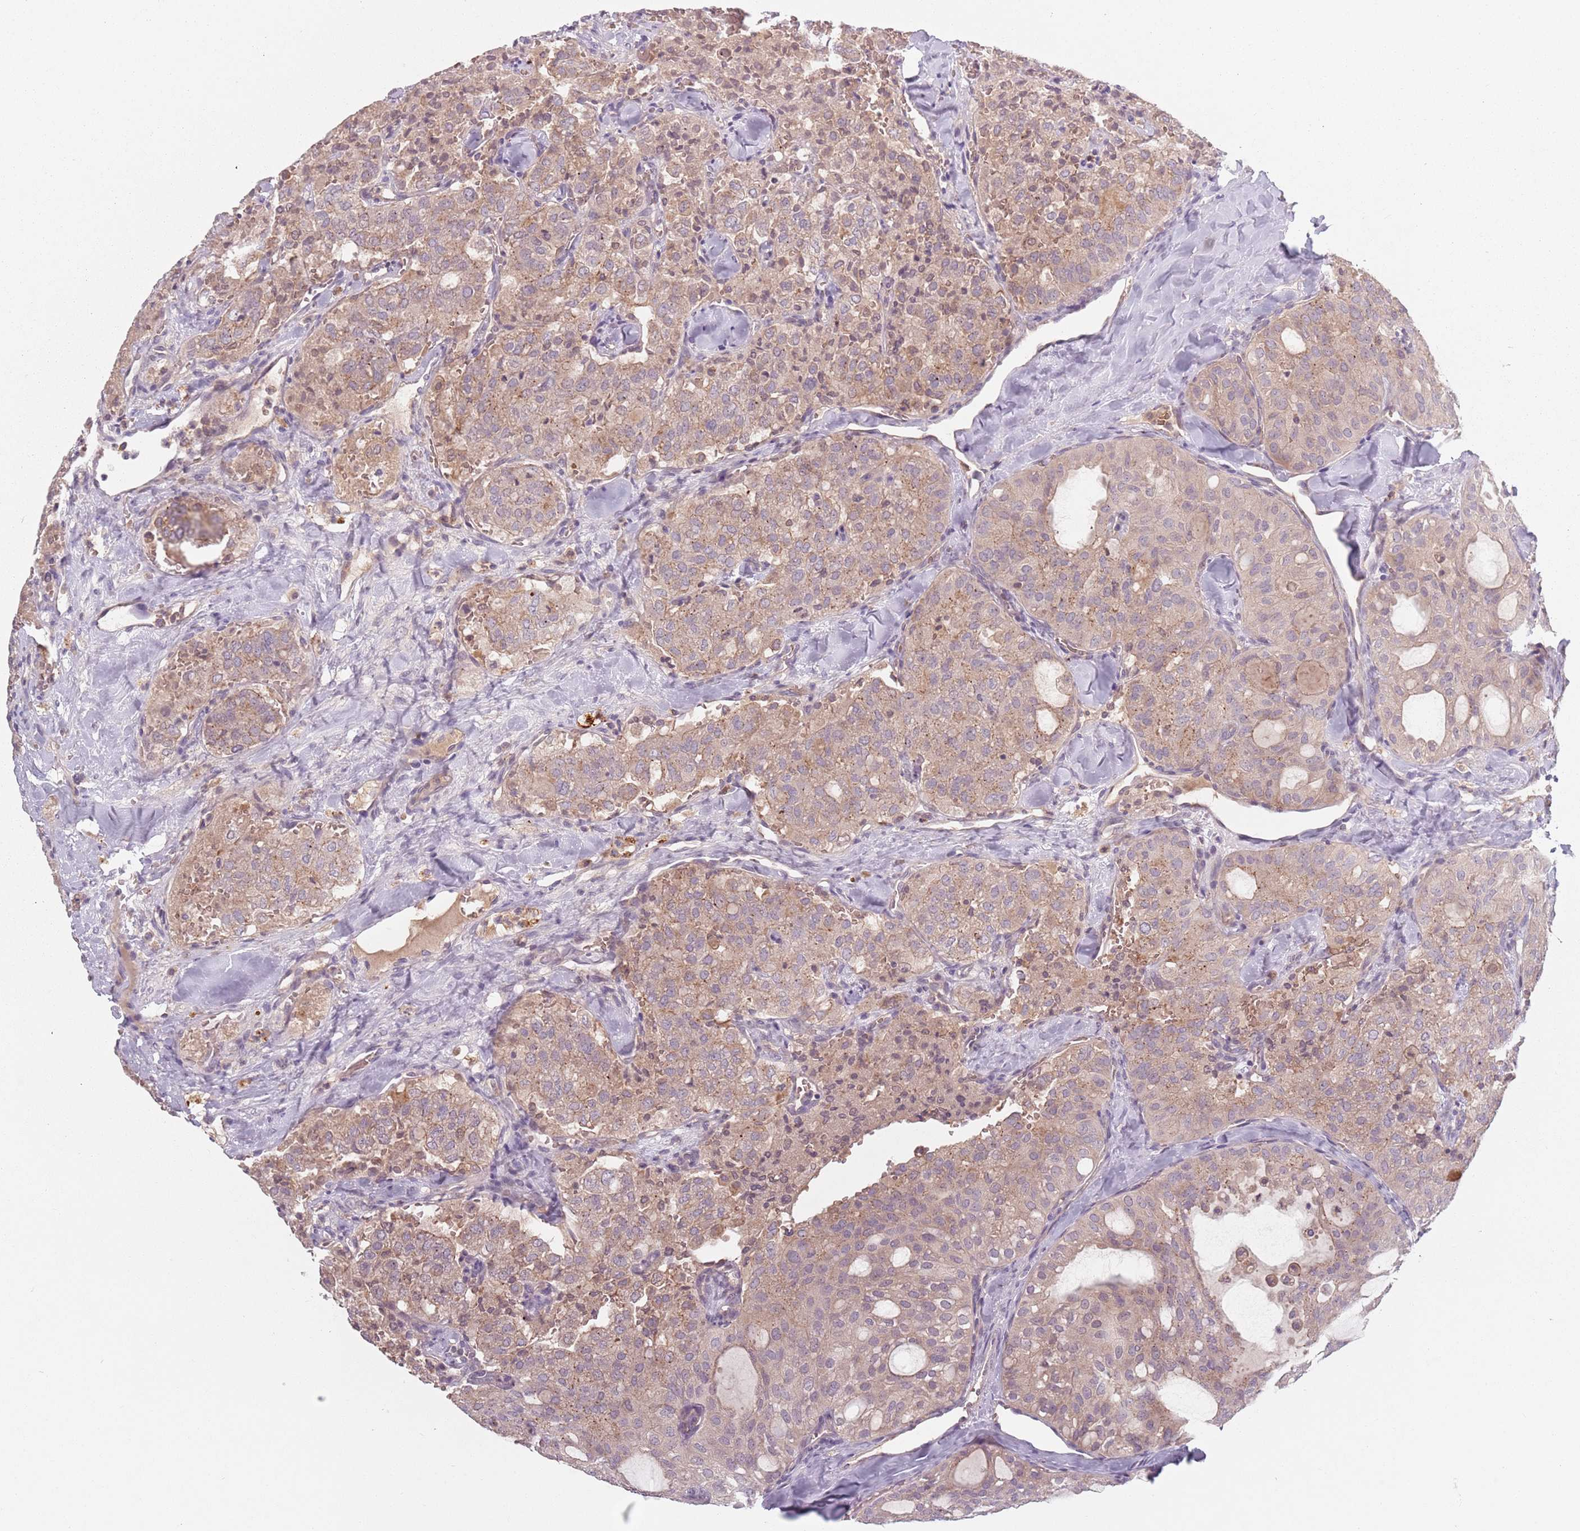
{"staining": {"intensity": "weak", "quantity": "25%-75%", "location": "cytoplasmic/membranous"}, "tissue": "thyroid cancer", "cell_type": "Tumor cells", "image_type": "cancer", "snomed": [{"axis": "morphology", "description": "Follicular adenoma carcinoma, NOS"}, {"axis": "topography", "description": "Thyroid gland"}], "caption": "An image of human thyroid cancer stained for a protein shows weak cytoplasmic/membranous brown staining in tumor cells.", "gene": "ASB13", "patient": {"sex": "male", "age": 75}}